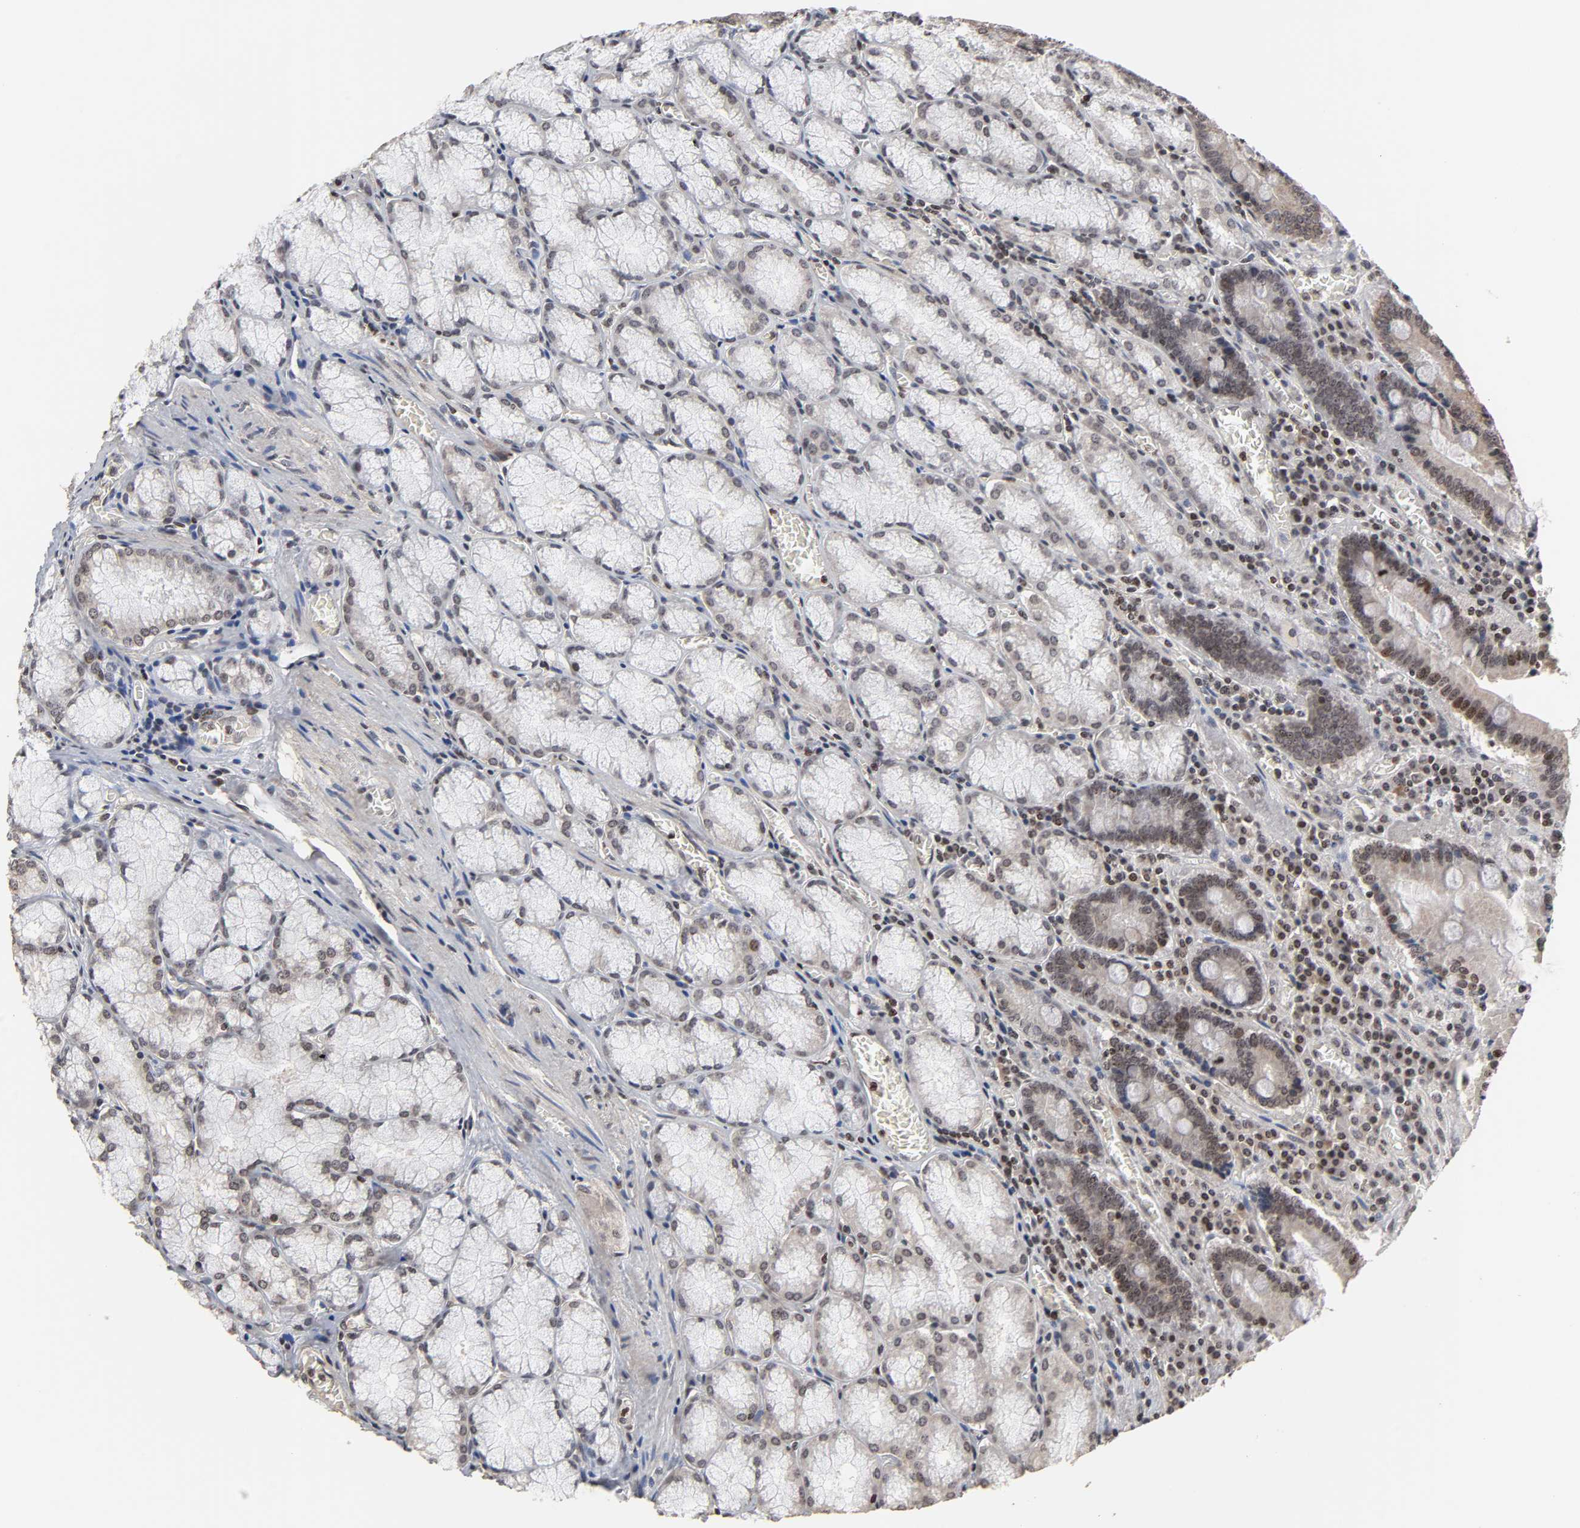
{"staining": {"intensity": "moderate", "quantity": ">75%", "location": "nuclear"}, "tissue": "stomach", "cell_type": "Glandular cells", "image_type": "normal", "snomed": [{"axis": "morphology", "description": "Normal tissue, NOS"}, {"axis": "topography", "description": "Stomach, lower"}], "caption": "Immunohistochemistry (DAB (3,3'-diaminobenzidine)) staining of unremarkable stomach demonstrates moderate nuclear protein positivity in approximately >75% of glandular cells. (DAB = brown stain, brightfield microscopy at high magnification).", "gene": "ZNF473", "patient": {"sex": "male", "age": 56}}